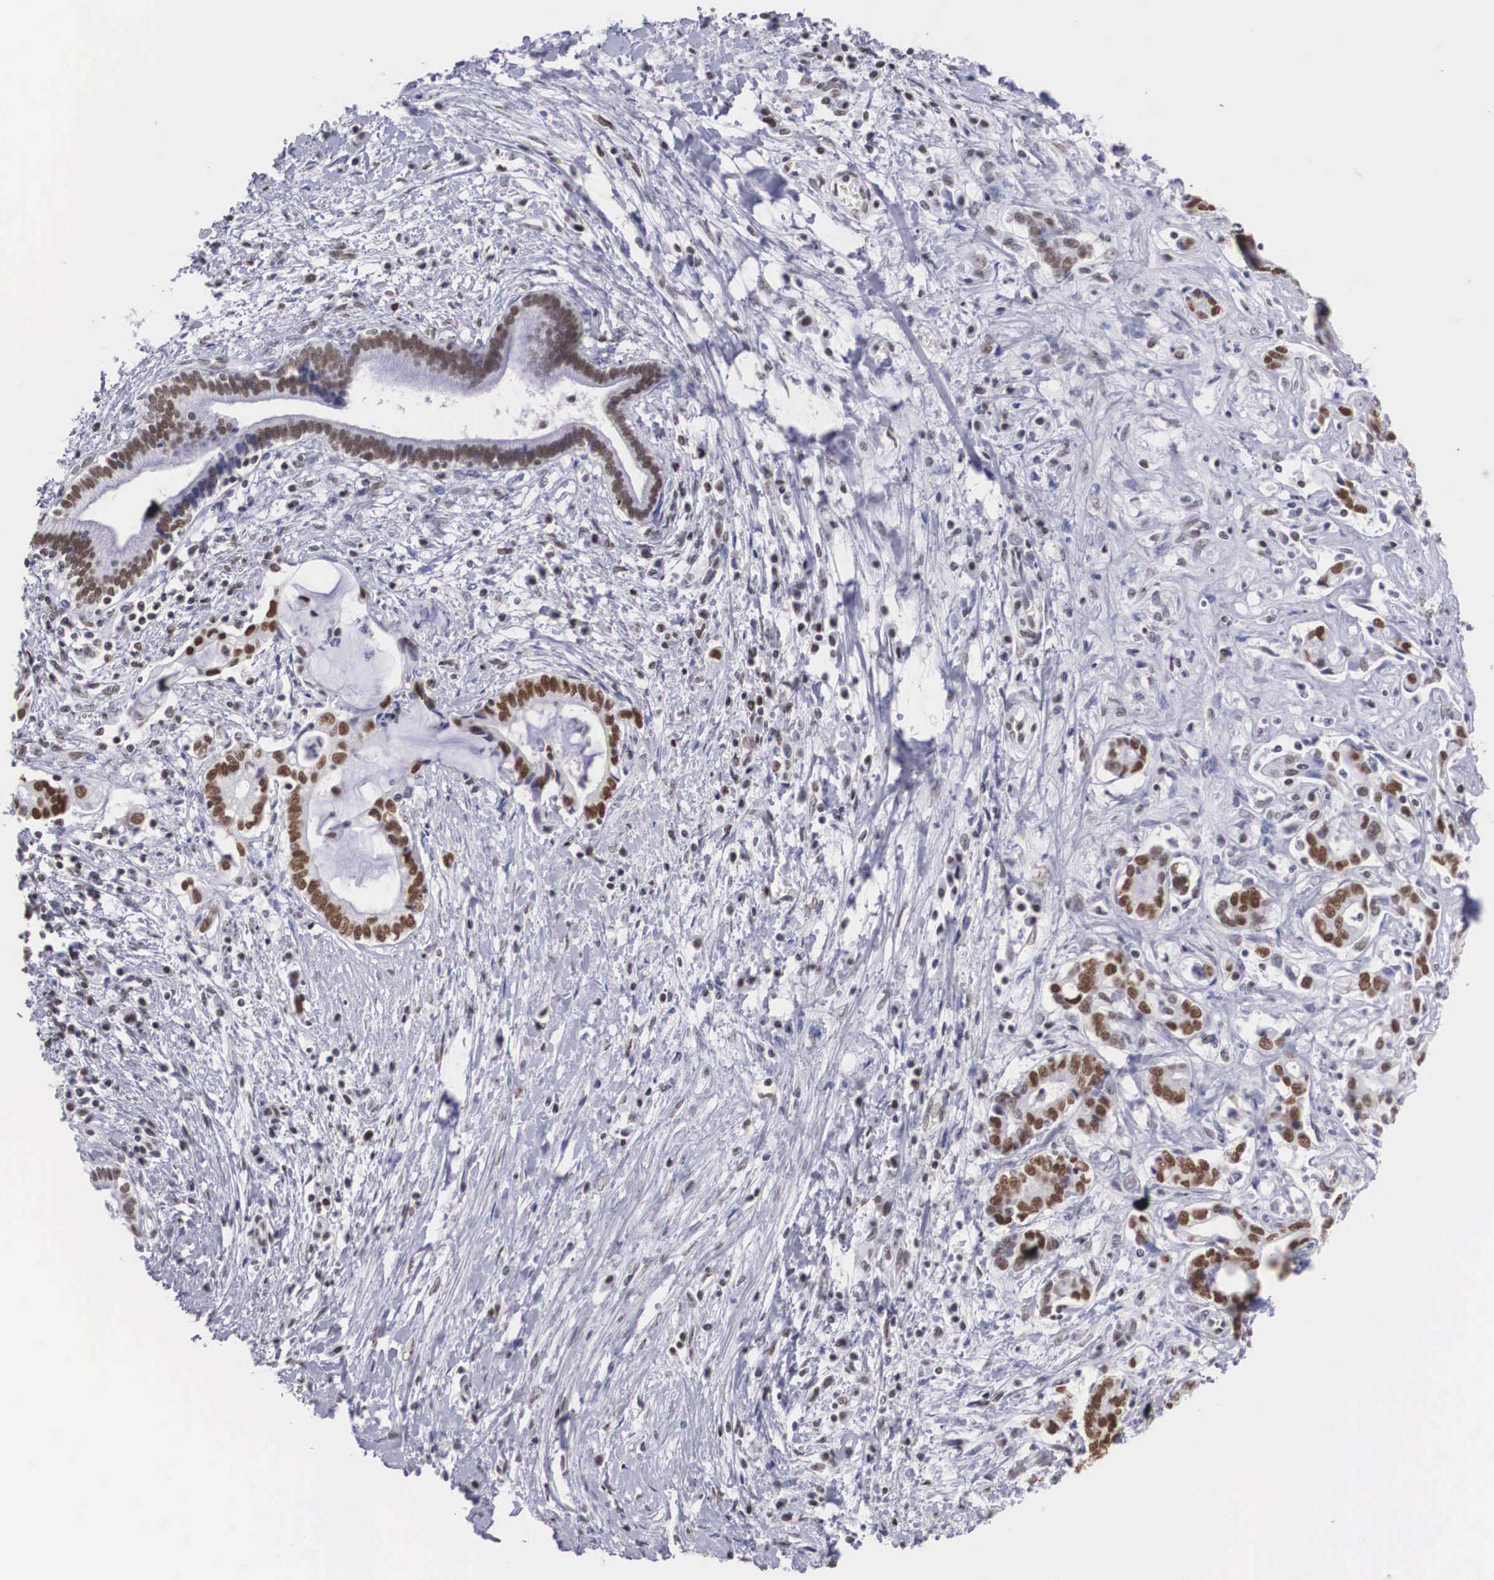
{"staining": {"intensity": "moderate", "quantity": "25%-75%", "location": "nuclear"}, "tissue": "liver cancer", "cell_type": "Tumor cells", "image_type": "cancer", "snomed": [{"axis": "morphology", "description": "Cholangiocarcinoma"}, {"axis": "topography", "description": "Liver"}], "caption": "Immunohistochemistry (IHC) micrograph of neoplastic tissue: liver cancer (cholangiocarcinoma) stained using IHC shows medium levels of moderate protein expression localized specifically in the nuclear of tumor cells, appearing as a nuclear brown color.", "gene": "CSTF2", "patient": {"sex": "male", "age": 57}}